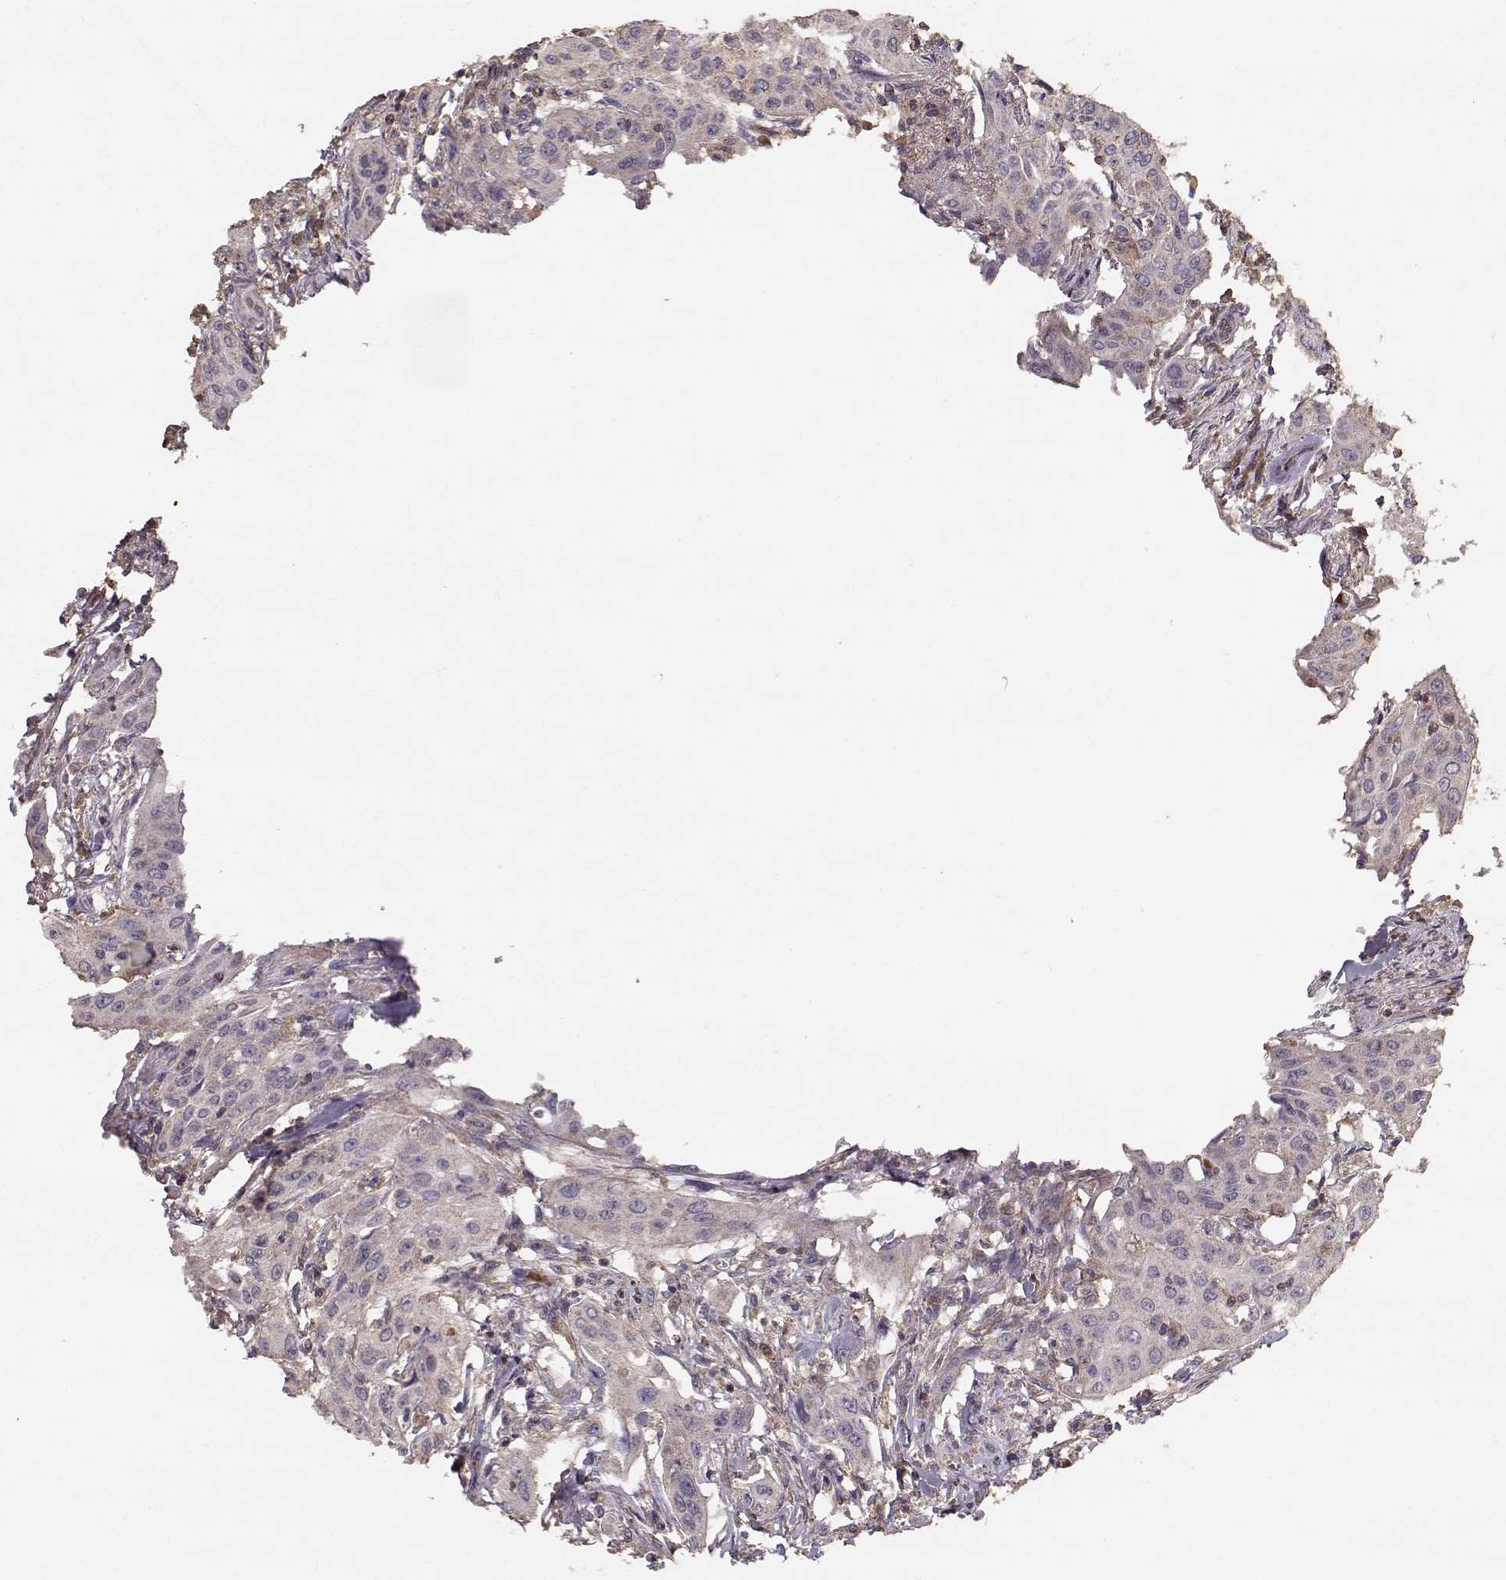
{"staining": {"intensity": "weak", "quantity": "25%-75%", "location": "cytoplasmic/membranous"}, "tissue": "urothelial cancer", "cell_type": "Tumor cells", "image_type": "cancer", "snomed": [{"axis": "morphology", "description": "Urothelial carcinoma, High grade"}, {"axis": "topography", "description": "Urinary bladder"}], "caption": "Urothelial cancer stained for a protein displays weak cytoplasmic/membranous positivity in tumor cells.", "gene": "TARS3", "patient": {"sex": "male", "age": 82}}